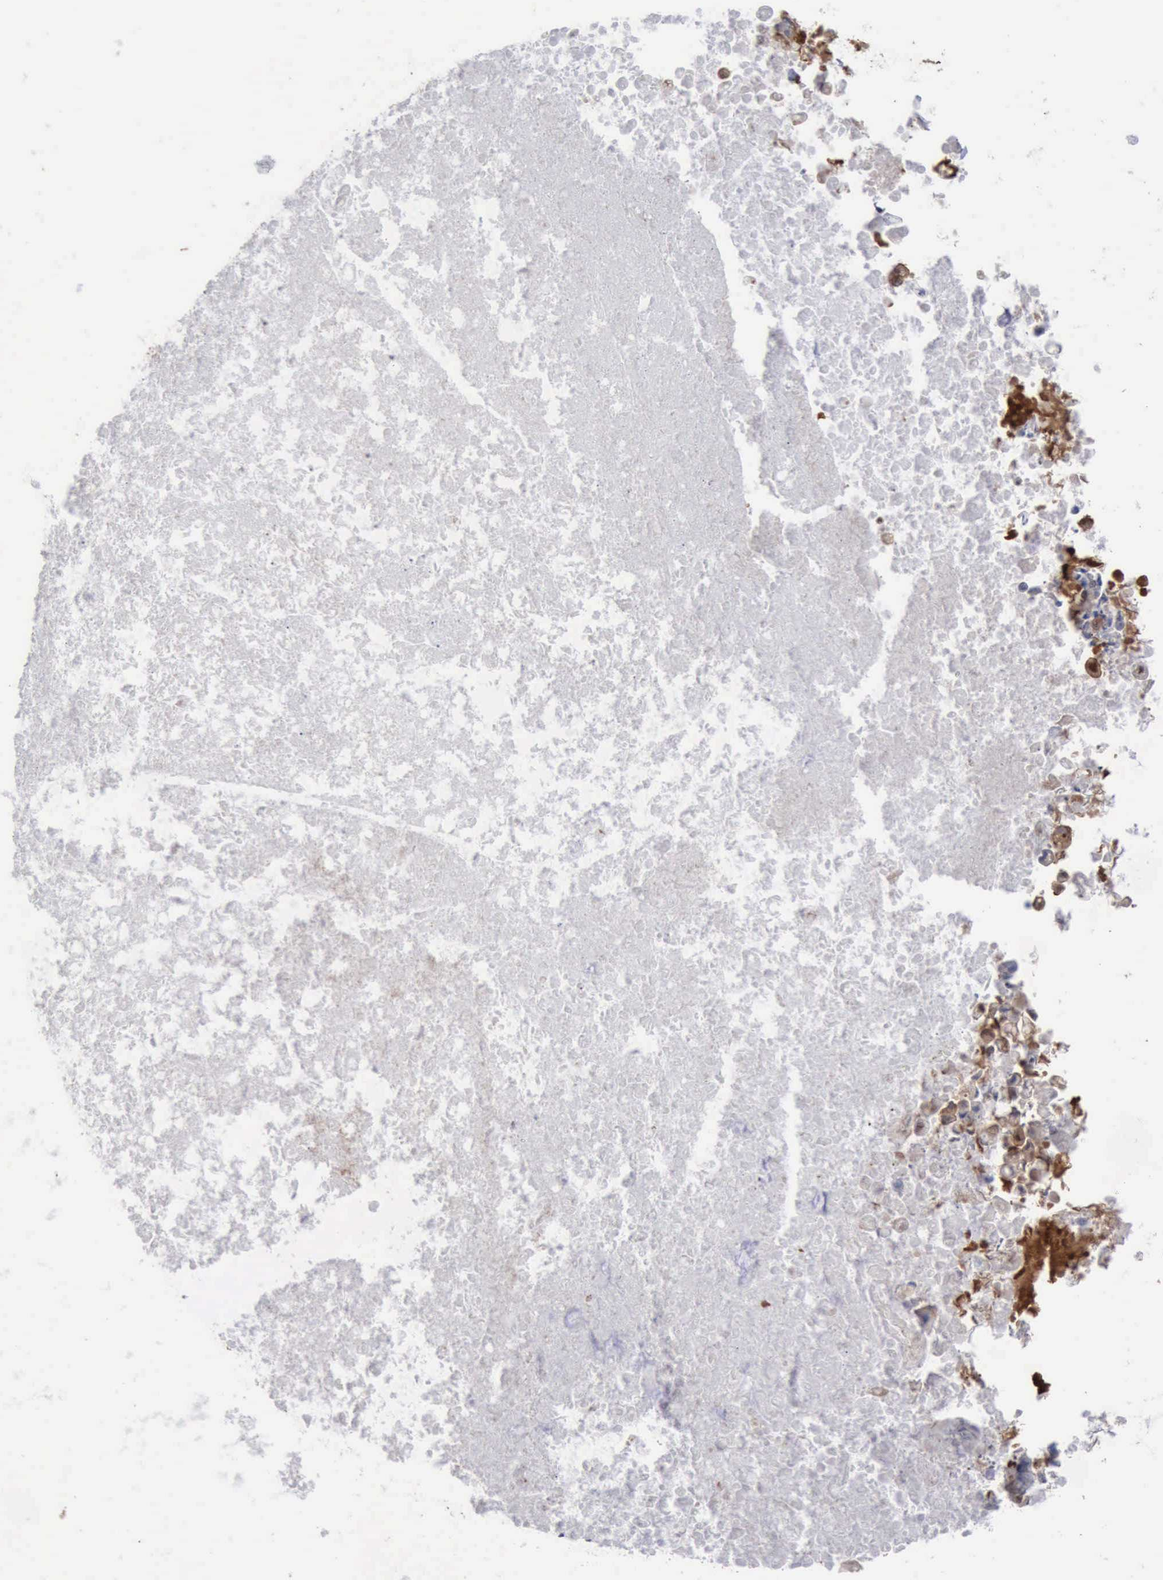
{"staining": {"intensity": "strong", "quantity": ">75%", "location": "cytoplasmic/membranous,nuclear"}, "tissue": "ovarian cancer", "cell_type": "Tumor cells", "image_type": "cancer", "snomed": [{"axis": "morphology", "description": "Cystadenocarcinoma, mucinous, NOS"}, {"axis": "topography", "description": "Ovary"}], "caption": "This photomicrograph exhibits ovarian mucinous cystadenocarcinoma stained with immunohistochemistry (IHC) to label a protein in brown. The cytoplasmic/membranous and nuclear of tumor cells show strong positivity for the protein. Nuclei are counter-stained blue.", "gene": "PDCD4", "patient": {"sex": "female", "age": 37}}